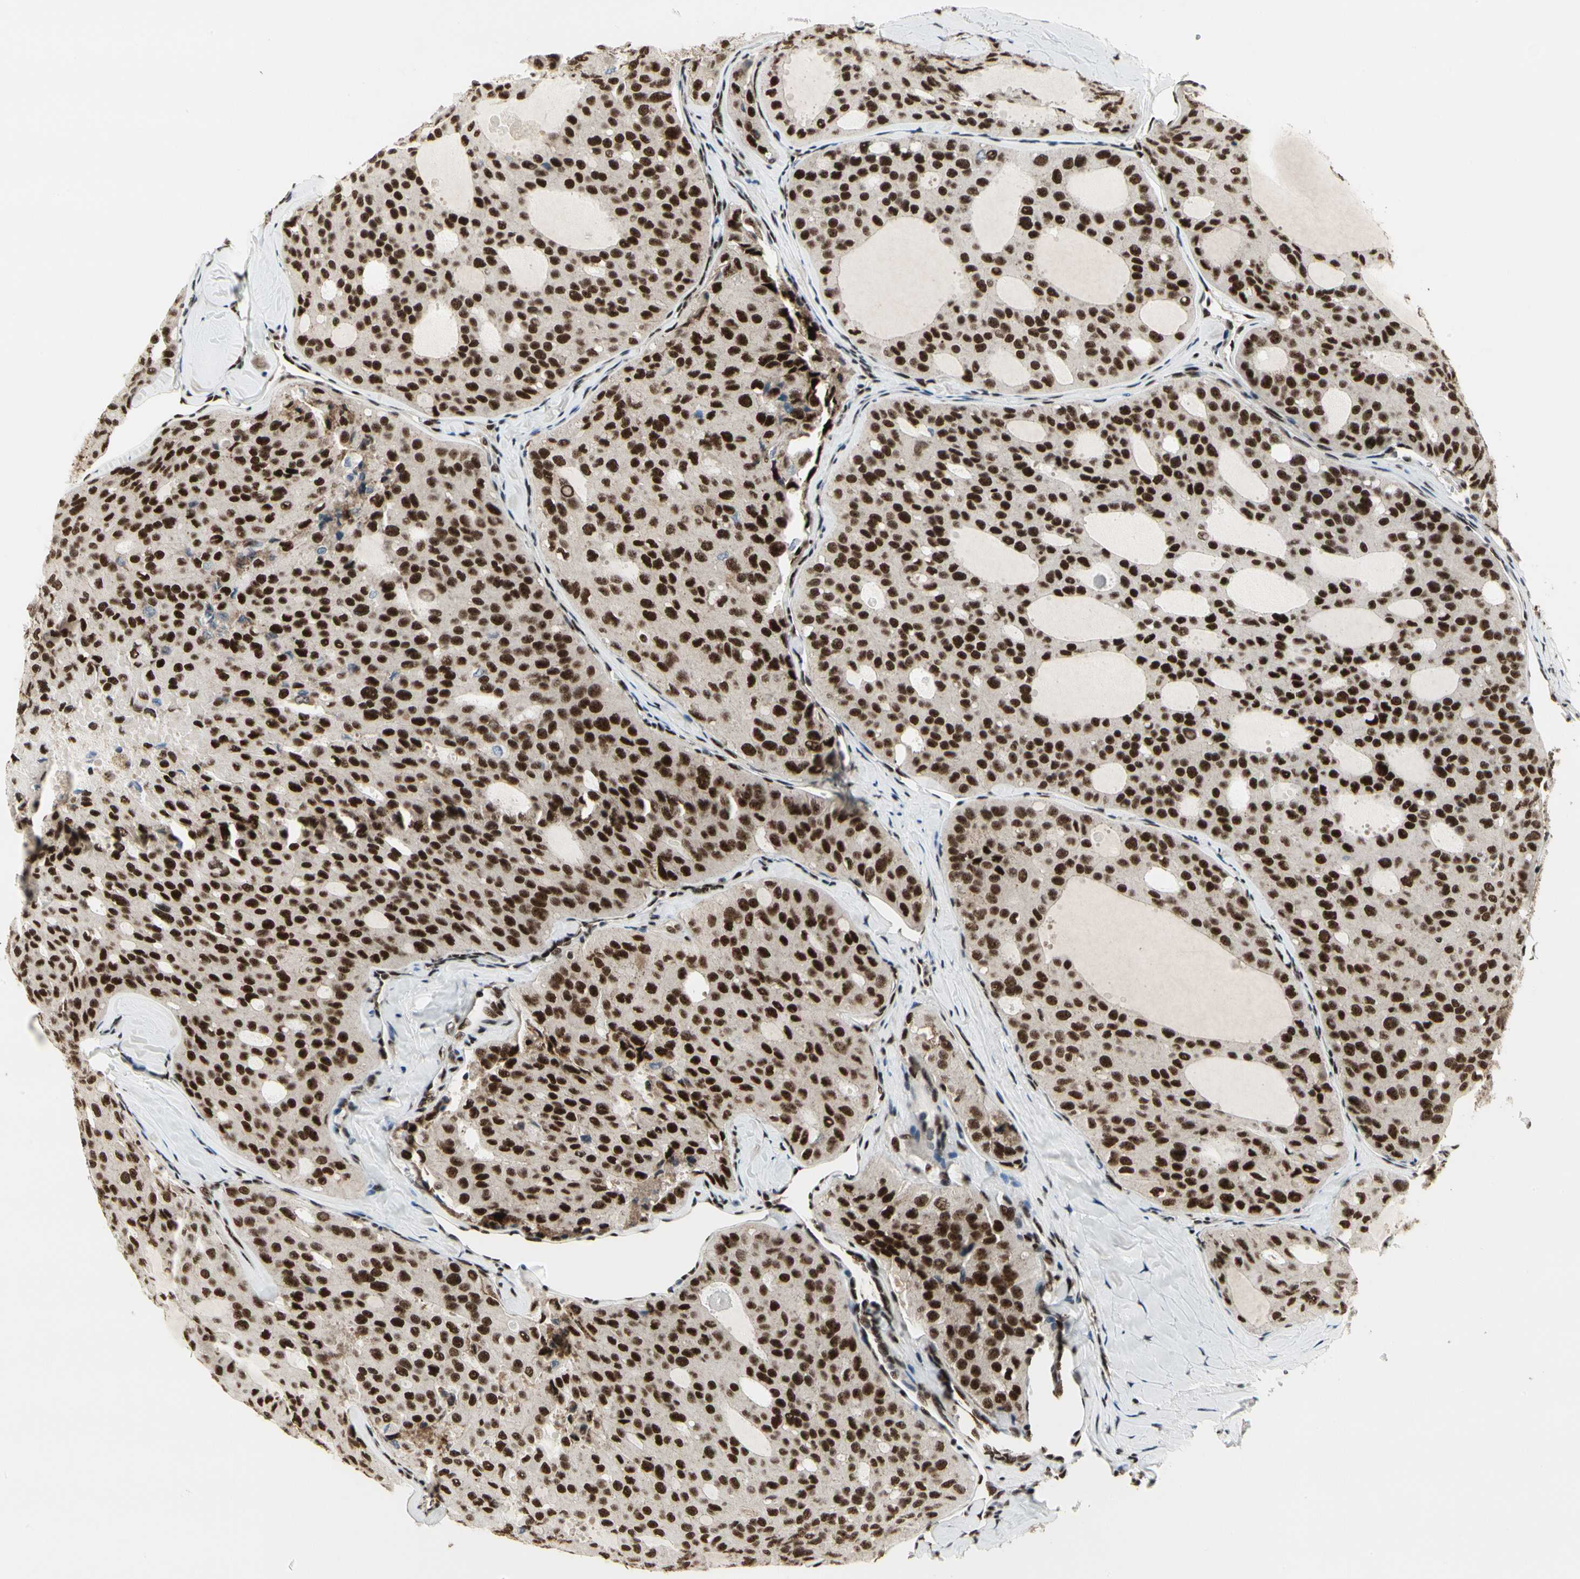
{"staining": {"intensity": "strong", "quantity": ">75%", "location": "nuclear"}, "tissue": "thyroid cancer", "cell_type": "Tumor cells", "image_type": "cancer", "snomed": [{"axis": "morphology", "description": "Follicular adenoma carcinoma, NOS"}, {"axis": "topography", "description": "Thyroid gland"}], "caption": "Strong nuclear protein positivity is seen in approximately >75% of tumor cells in follicular adenoma carcinoma (thyroid).", "gene": "SRSF11", "patient": {"sex": "male", "age": 75}}